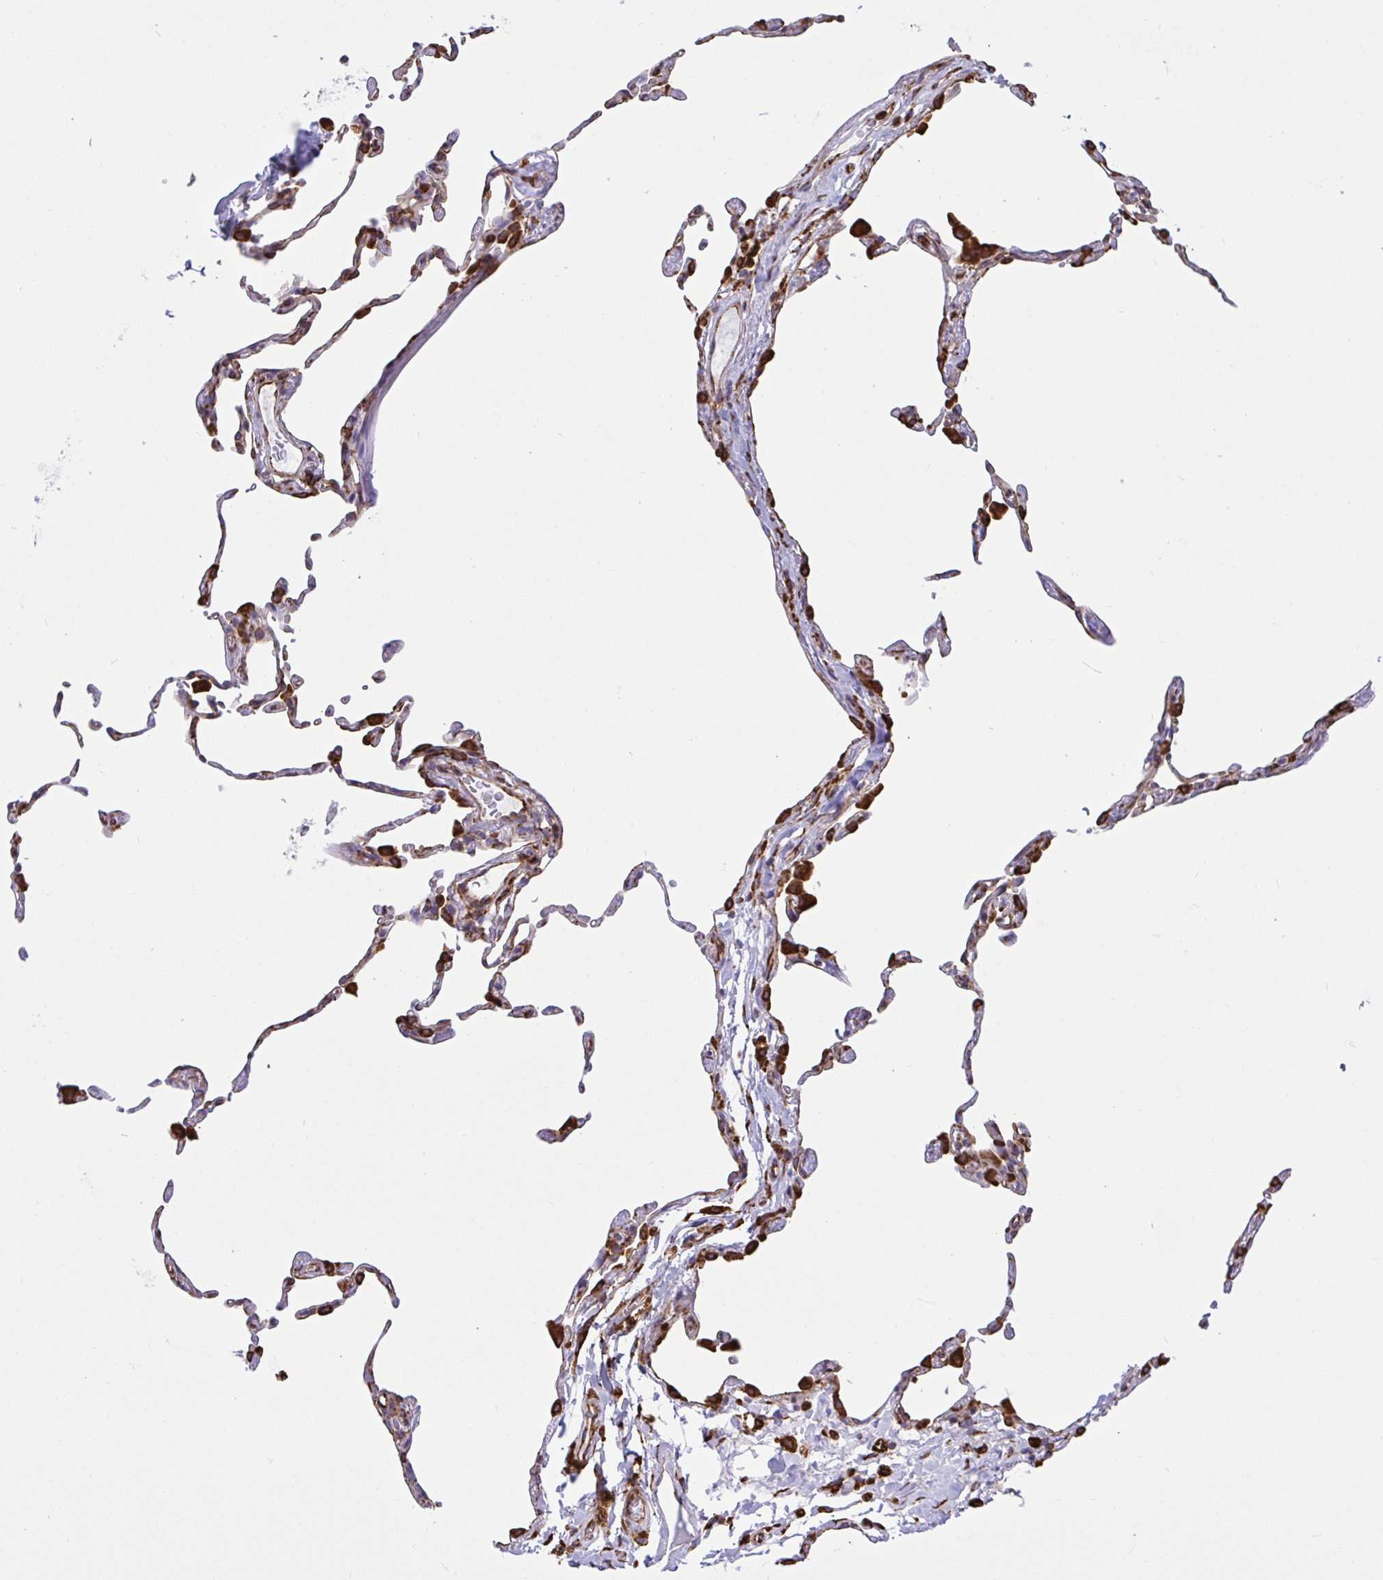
{"staining": {"intensity": "strong", "quantity": "25%-75%", "location": "cytoplasmic/membranous"}, "tissue": "lung", "cell_type": "Alveolar cells", "image_type": "normal", "snomed": [{"axis": "morphology", "description": "Normal tissue, NOS"}, {"axis": "topography", "description": "Lung"}], "caption": "About 25%-75% of alveolar cells in benign lung display strong cytoplasmic/membranous protein staining as visualized by brown immunohistochemical staining.", "gene": "CLGN", "patient": {"sex": "female", "age": 57}}